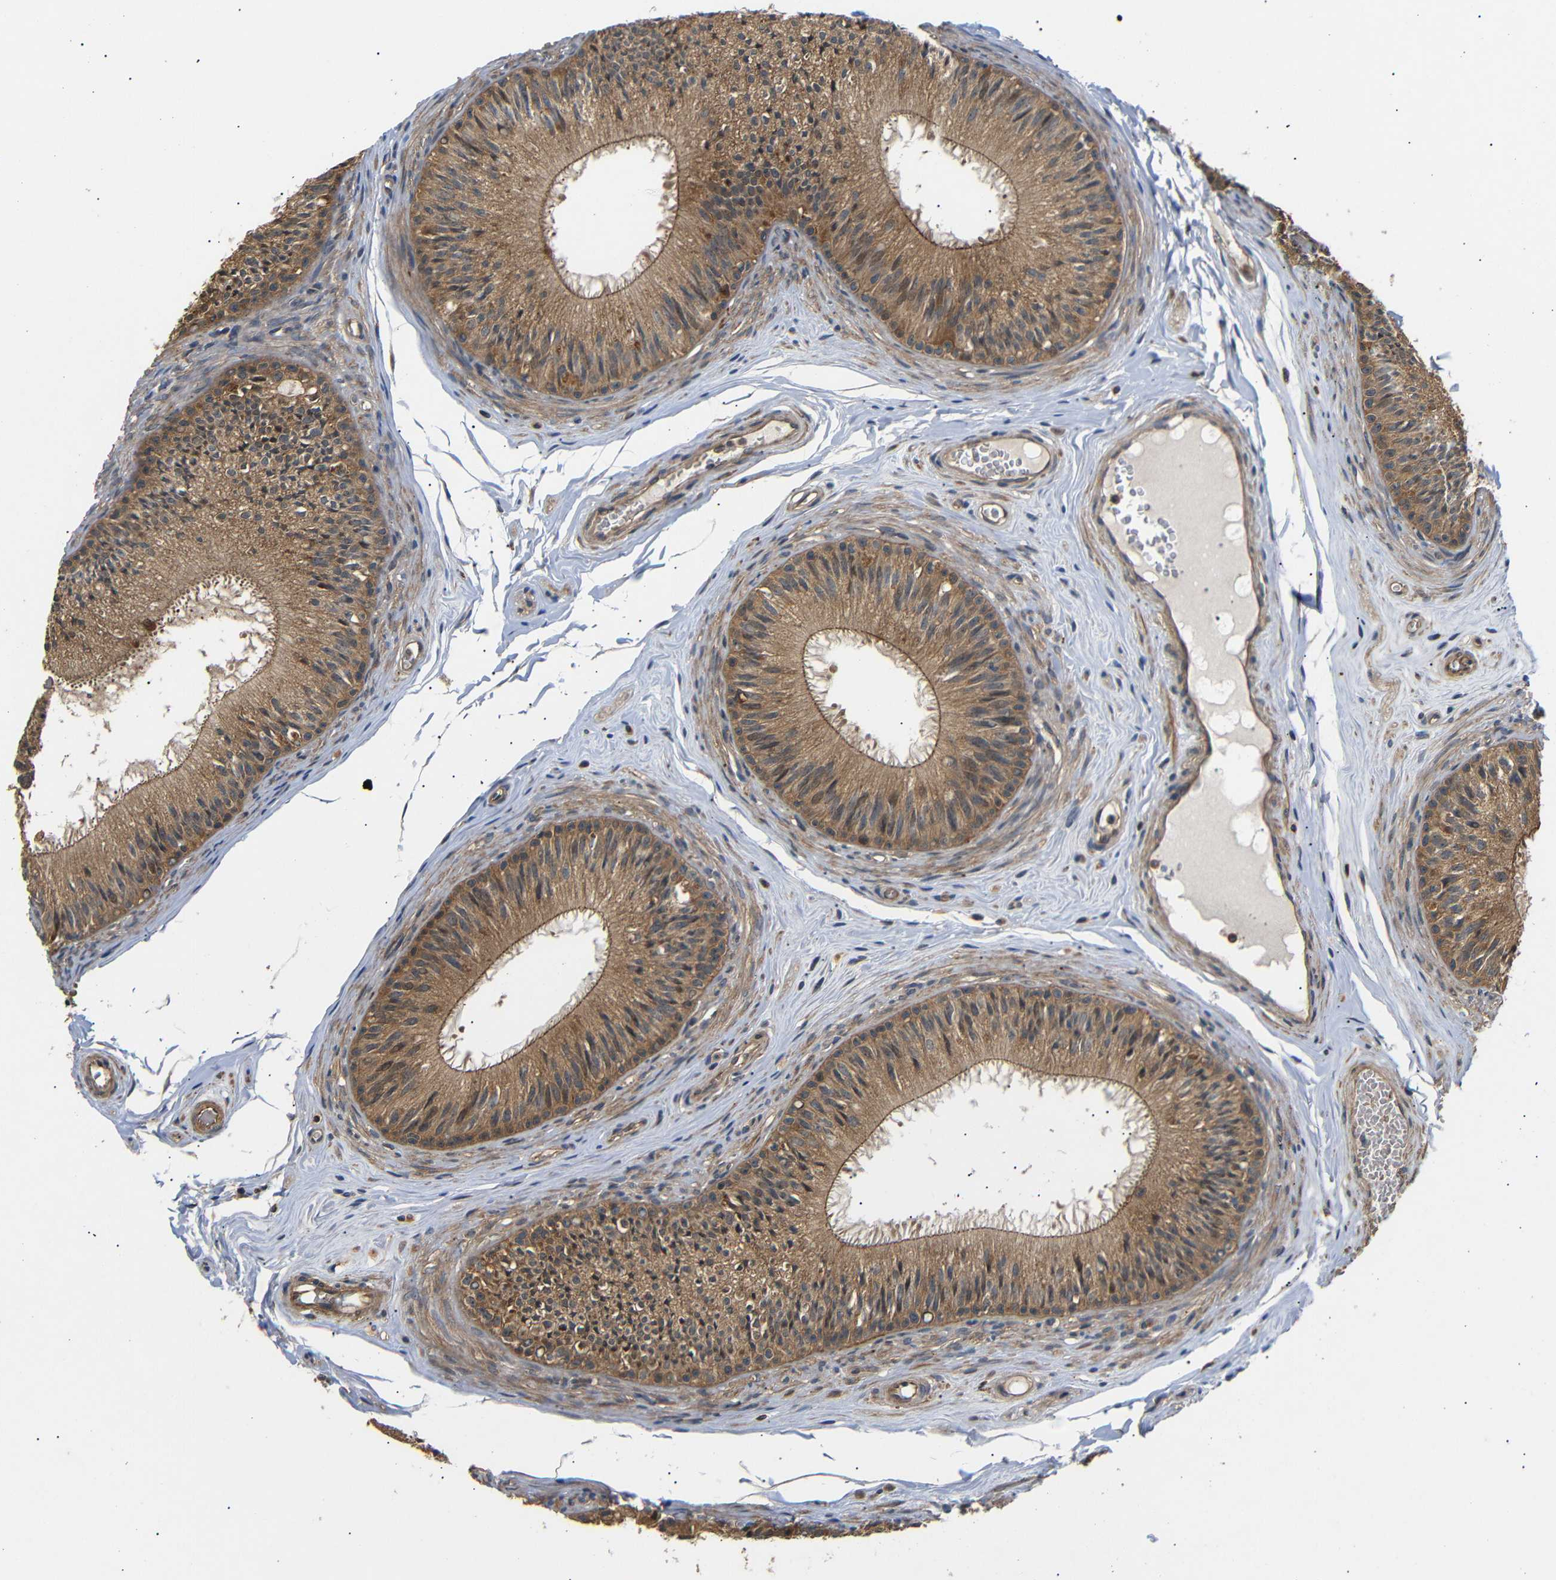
{"staining": {"intensity": "moderate", "quantity": ">75%", "location": "cytoplasmic/membranous"}, "tissue": "epididymis", "cell_type": "Glandular cells", "image_type": "normal", "snomed": [{"axis": "morphology", "description": "Normal tissue, NOS"}, {"axis": "topography", "description": "Testis"}, {"axis": "topography", "description": "Epididymis"}], "caption": "Approximately >75% of glandular cells in benign human epididymis demonstrate moderate cytoplasmic/membranous protein staining as visualized by brown immunohistochemical staining.", "gene": "DDR1", "patient": {"sex": "male", "age": 36}}